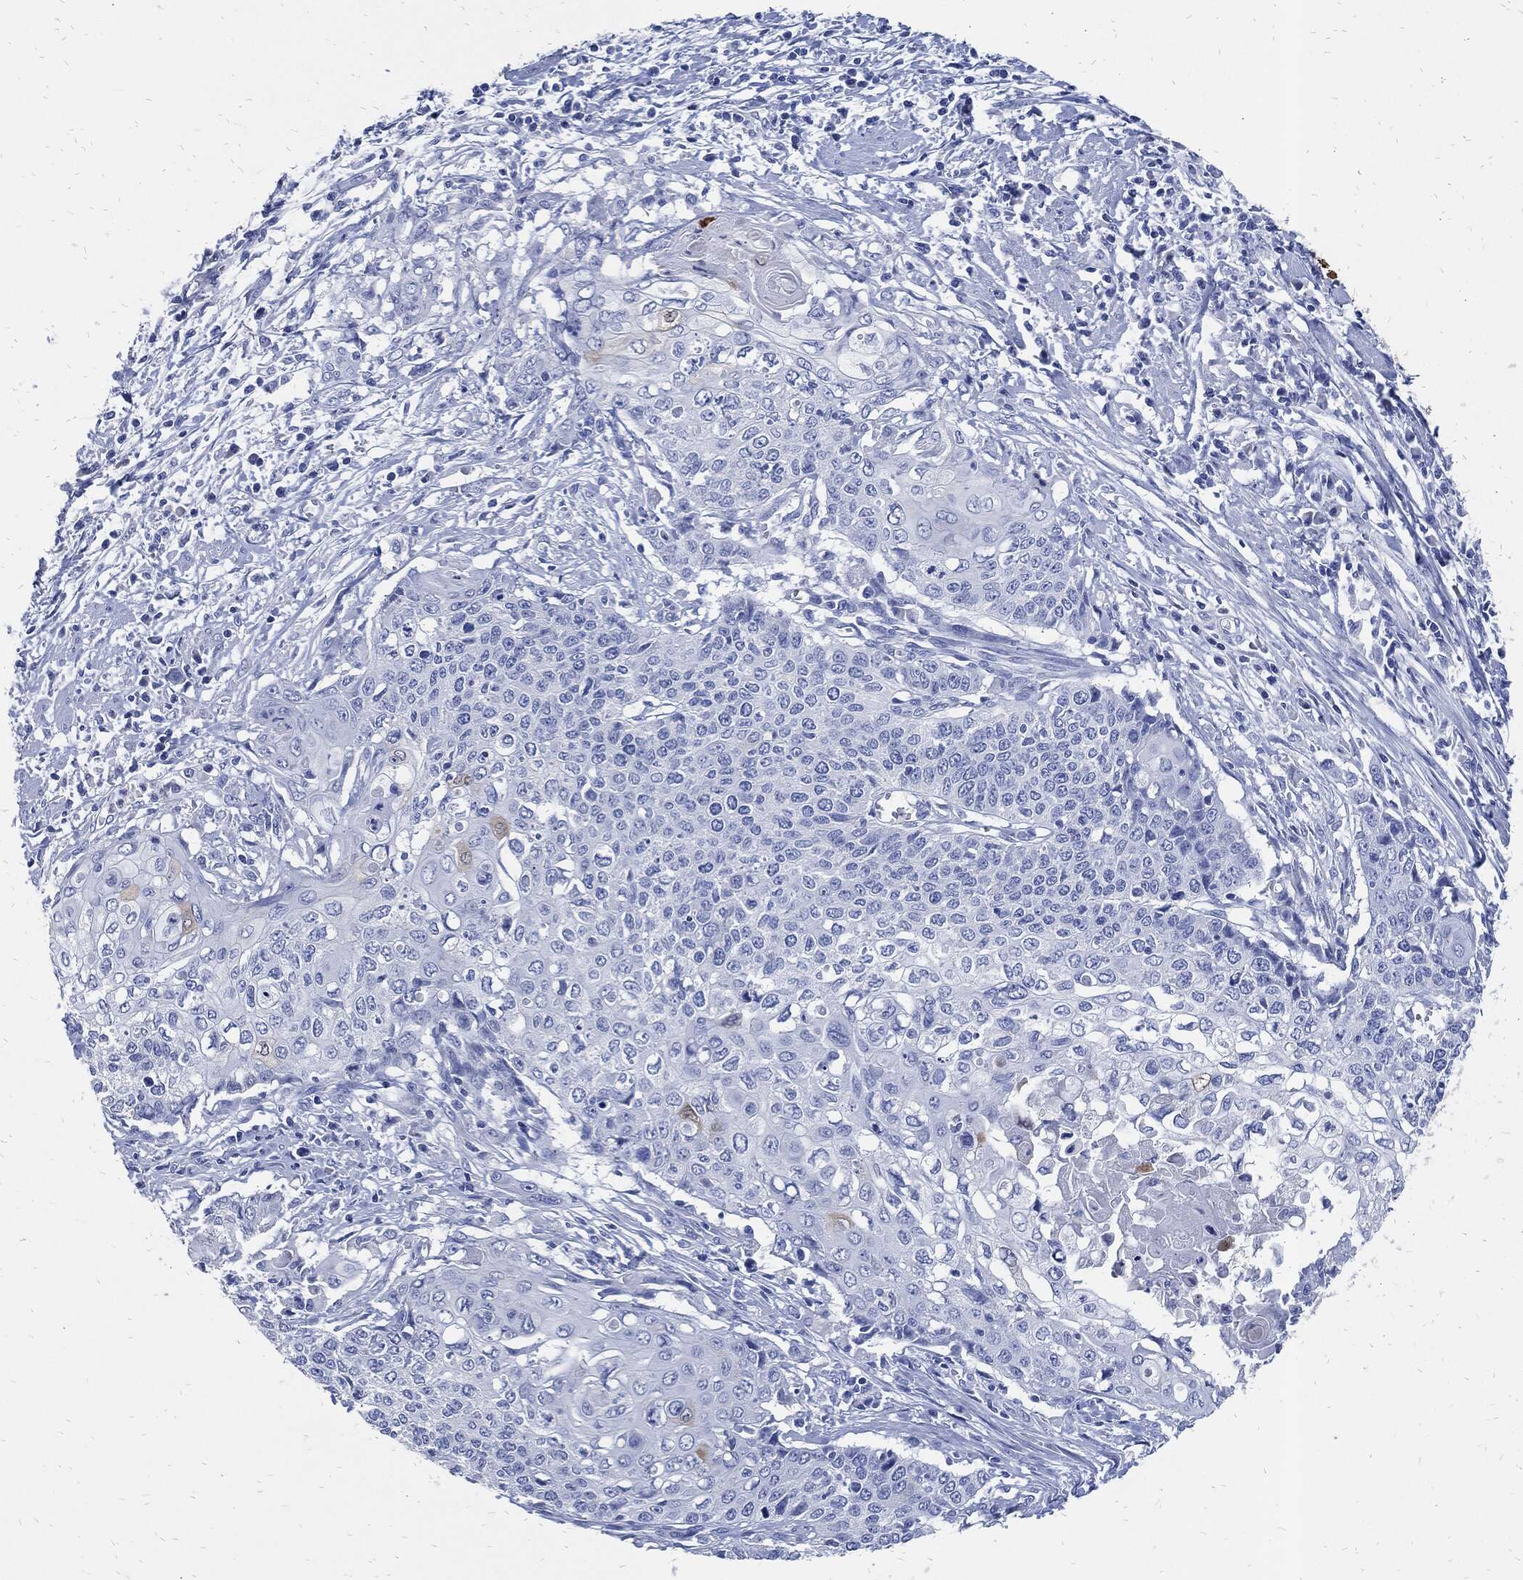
{"staining": {"intensity": "strong", "quantity": "<25%", "location": "cytoplasmic/membranous"}, "tissue": "cervical cancer", "cell_type": "Tumor cells", "image_type": "cancer", "snomed": [{"axis": "morphology", "description": "Squamous cell carcinoma, NOS"}, {"axis": "topography", "description": "Cervix"}], "caption": "Immunohistochemical staining of human cervical squamous cell carcinoma exhibits medium levels of strong cytoplasmic/membranous protein positivity in approximately <25% of tumor cells.", "gene": "FABP4", "patient": {"sex": "female", "age": 39}}